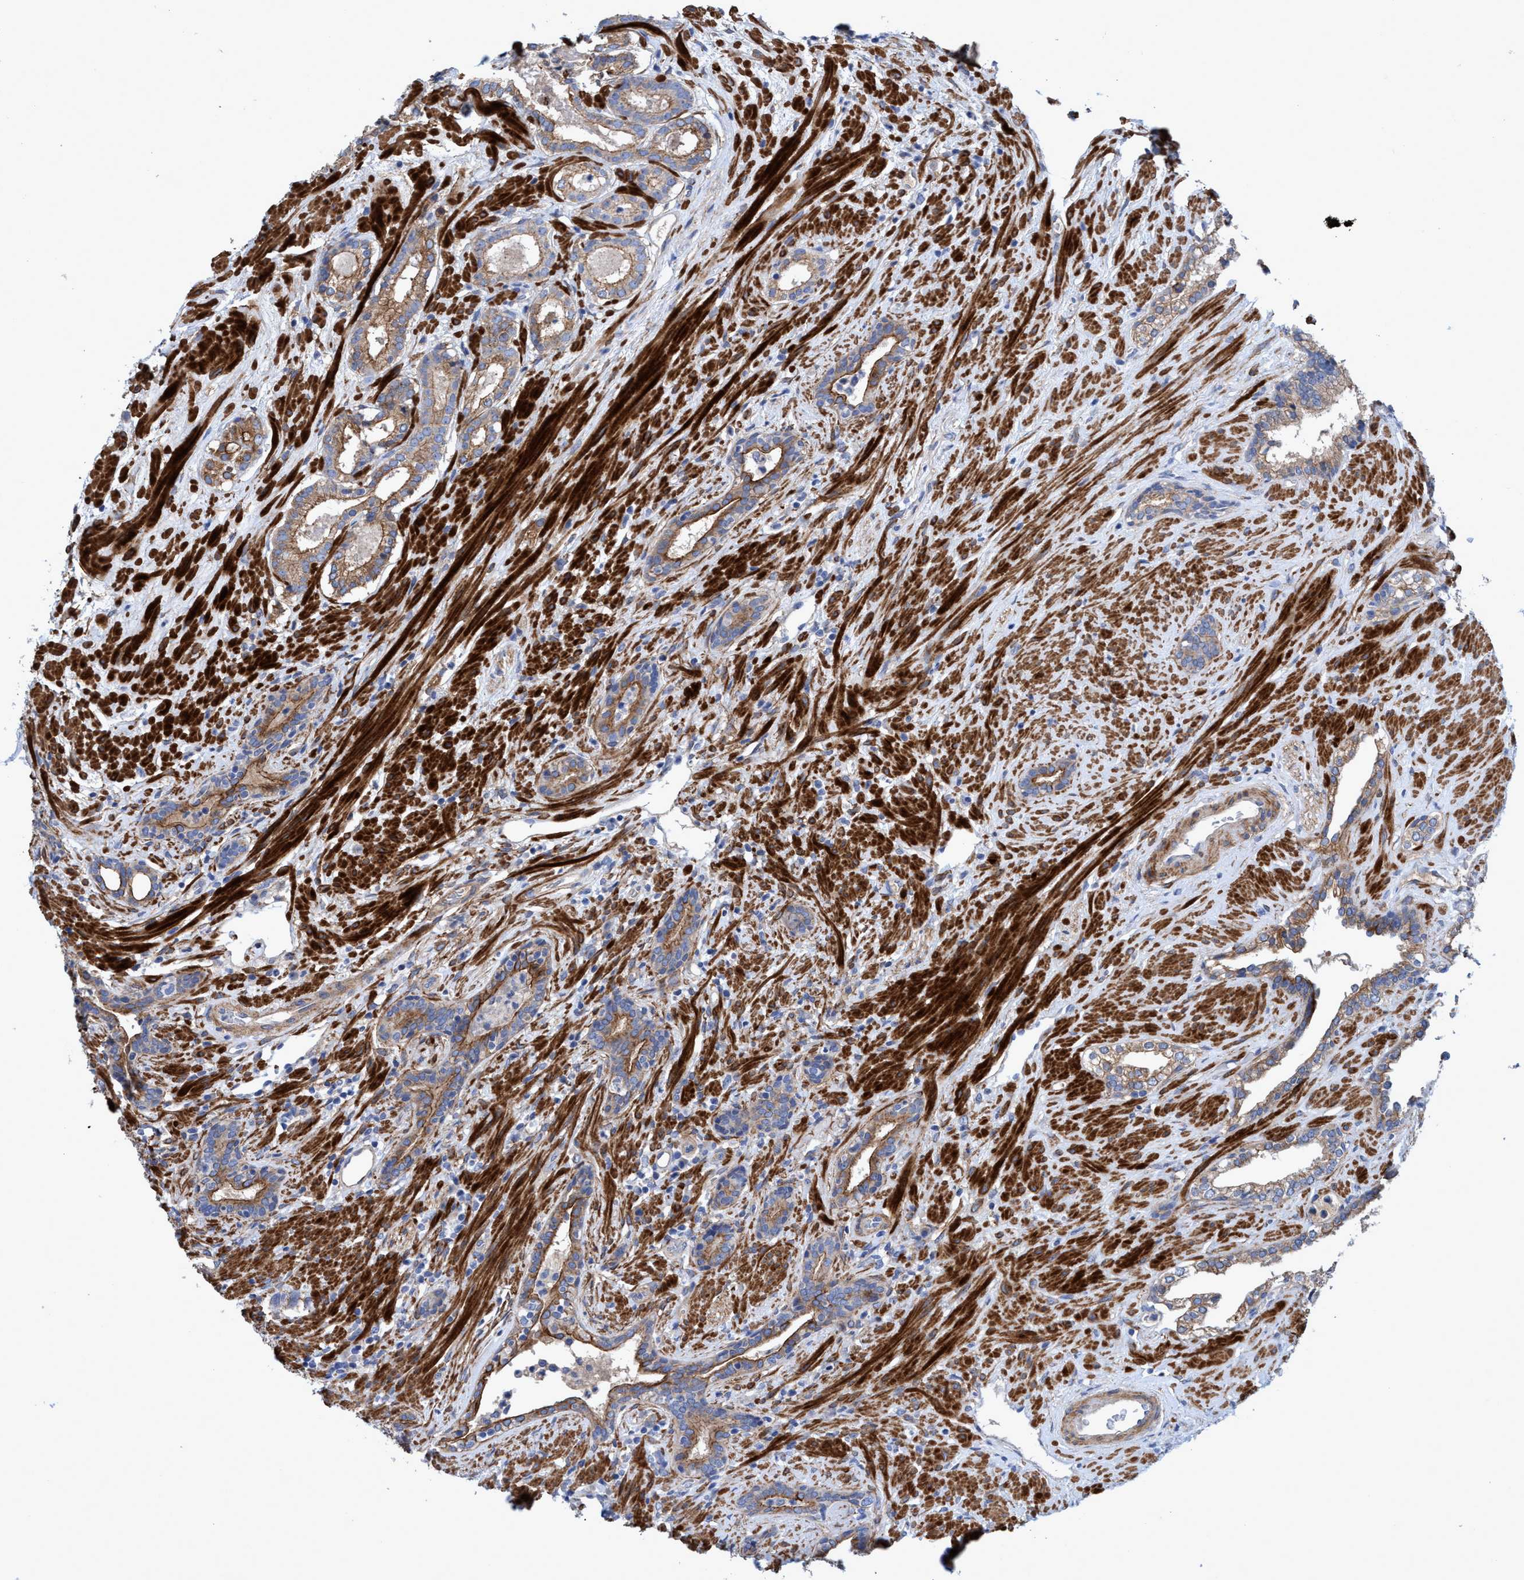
{"staining": {"intensity": "moderate", "quantity": ">75%", "location": "cytoplasmic/membranous"}, "tissue": "prostate cancer", "cell_type": "Tumor cells", "image_type": "cancer", "snomed": [{"axis": "morphology", "description": "Adenocarcinoma, High grade"}, {"axis": "topography", "description": "Prostate"}], "caption": "An image showing moderate cytoplasmic/membranous staining in about >75% of tumor cells in adenocarcinoma (high-grade) (prostate), as visualized by brown immunohistochemical staining.", "gene": "GULP1", "patient": {"sex": "male", "age": 71}}